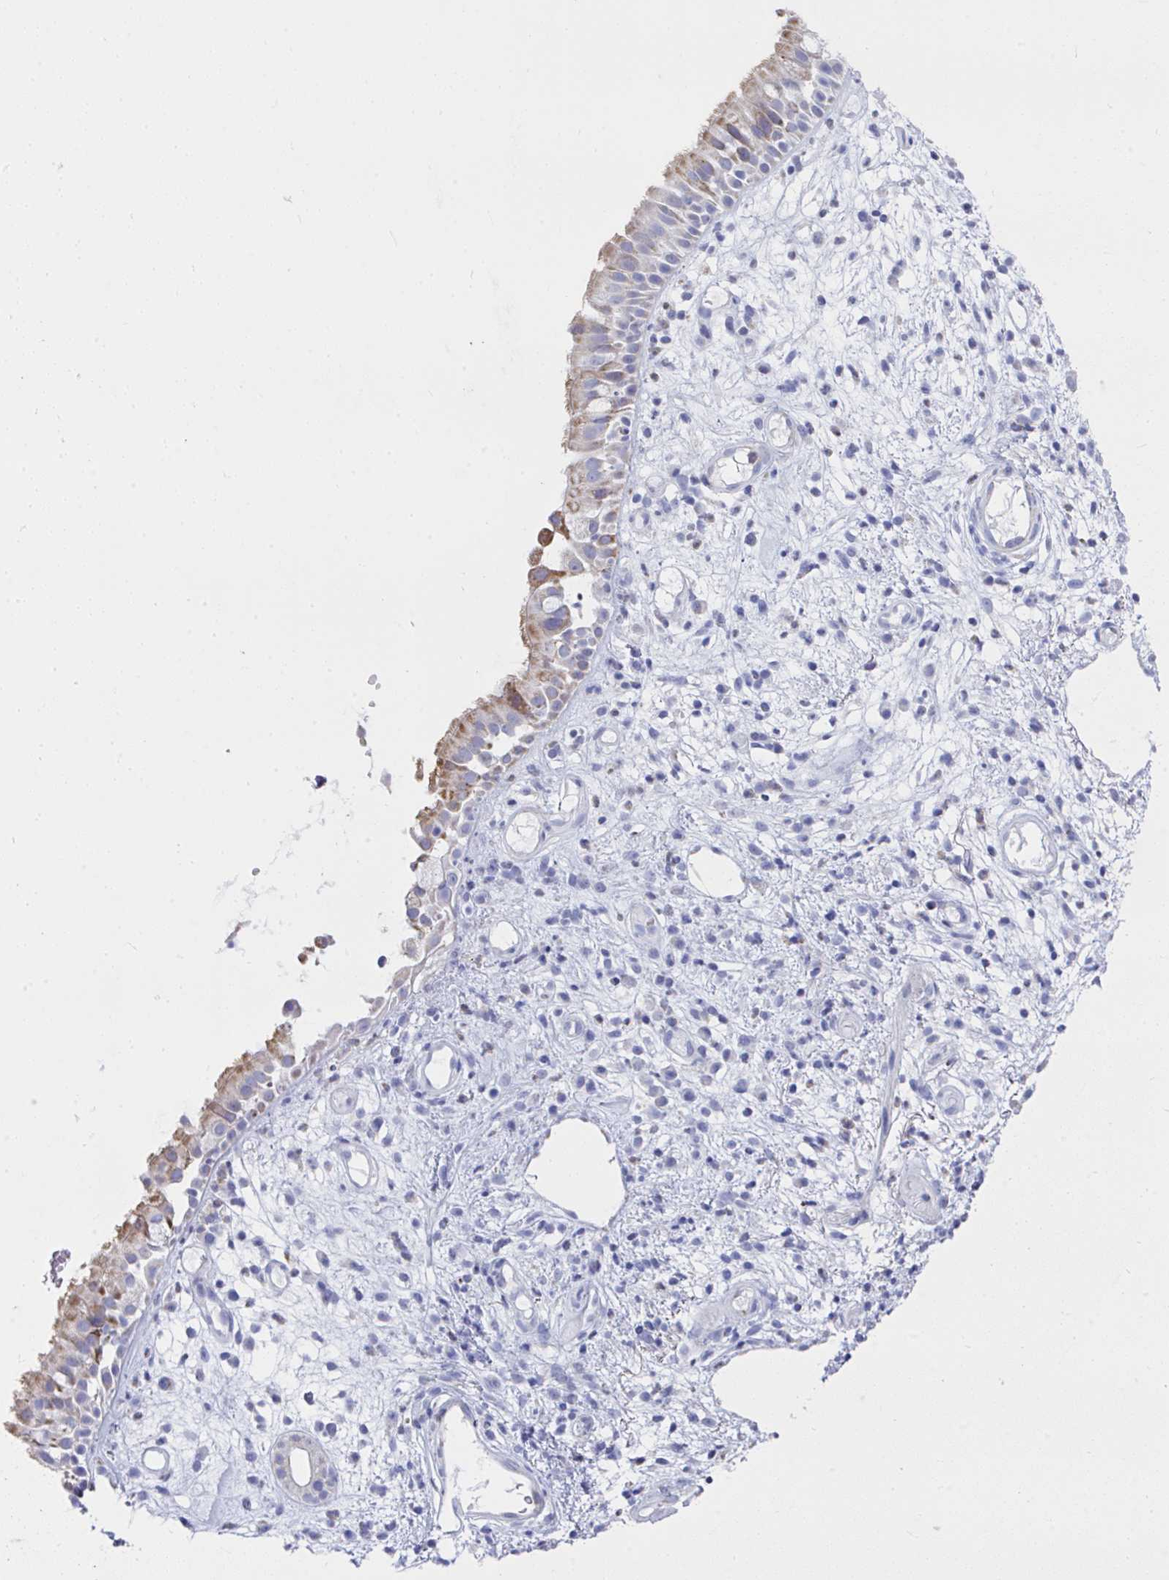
{"staining": {"intensity": "weak", "quantity": "25%-75%", "location": "cytoplasmic/membranous"}, "tissue": "nasopharynx", "cell_type": "Respiratory epithelial cells", "image_type": "normal", "snomed": [{"axis": "morphology", "description": "Normal tissue, NOS"}, {"axis": "morphology", "description": "Inflammation, NOS"}, {"axis": "topography", "description": "Nasopharynx"}], "caption": "The histopathology image demonstrates staining of unremarkable nasopharynx, revealing weak cytoplasmic/membranous protein expression (brown color) within respiratory epithelial cells. (DAB (3,3'-diaminobenzidine) IHC, brown staining for protein, blue staining for nuclei).", "gene": "MGAM2", "patient": {"sex": "male", "age": 54}}